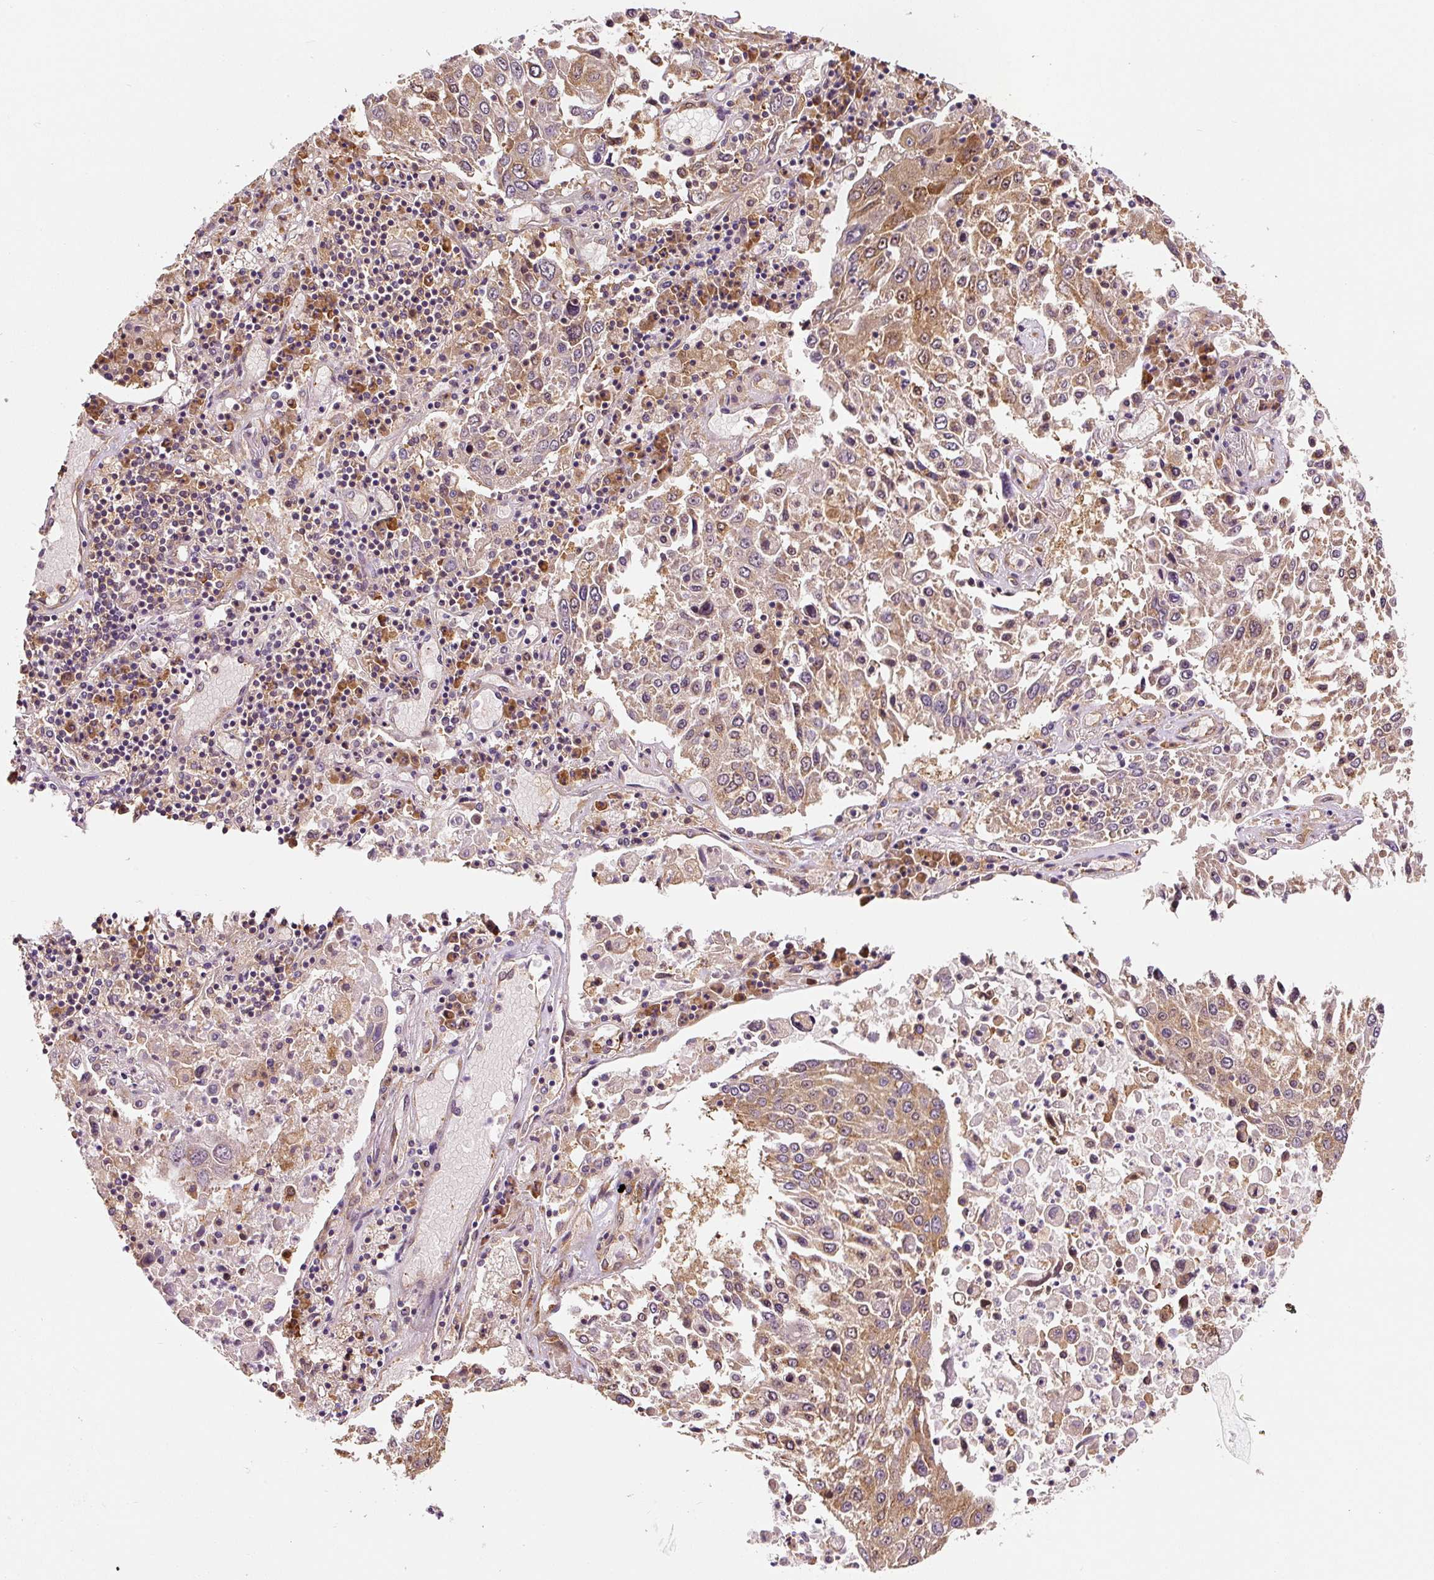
{"staining": {"intensity": "moderate", "quantity": ">75%", "location": "cytoplasmic/membranous"}, "tissue": "lung cancer", "cell_type": "Tumor cells", "image_type": "cancer", "snomed": [{"axis": "morphology", "description": "Squamous cell carcinoma, NOS"}, {"axis": "topography", "description": "Lung"}], "caption": "About >75% of tumor cells in lung cancer show moderate cytoplasmic/membranous protein expression as visualized by brown immunohistochemical staining.", "gene": "EIF2S2", "patient": {"sex": "male", "age": 65}}